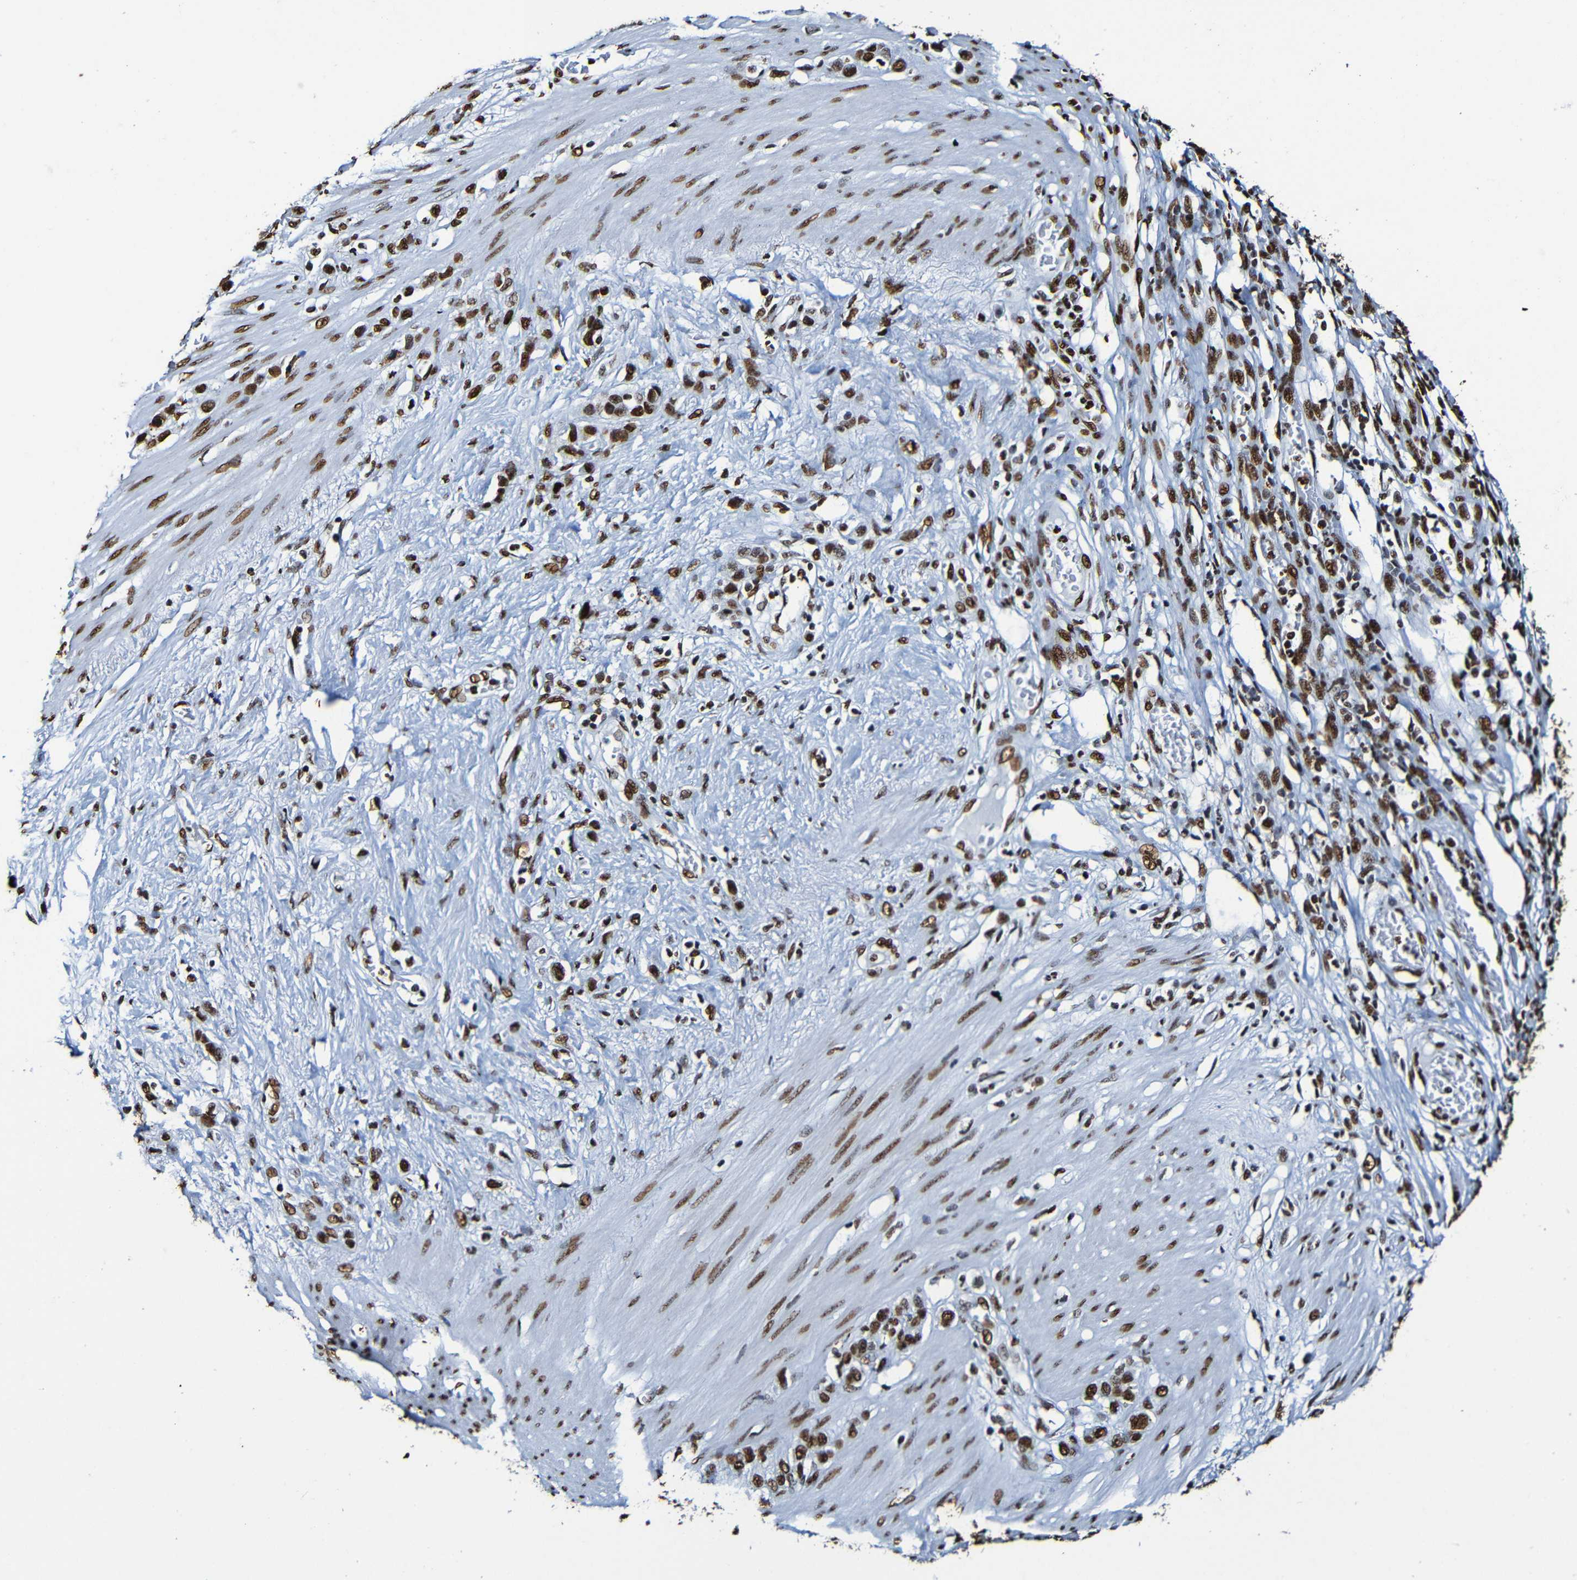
{"staining": {"intensity": "strong", "quantity": ">75%", "location": "nuclear"}, "tissue": "stomach cancer", "cell_type": "Tumor cells", "image_type": "cancer", "snomed": [{"axis": "morphology", "description": "Adenocarcinoma, NOS"}, {"axis": "morphology", "description": "Adenocarcinoma, High grade"}, {"axis": "topography", "description": "Stomach, upper"}, {"axis": "topography", "description": "Stomach, lower"}], "caption": "The image displays staining of stomach cancer (adenocarcinoma), revealing strong nuclear protein staining (brown color) within tumor cells.", "gene": "SRSF3", "patient": {"sex": "female", "age": 65}}